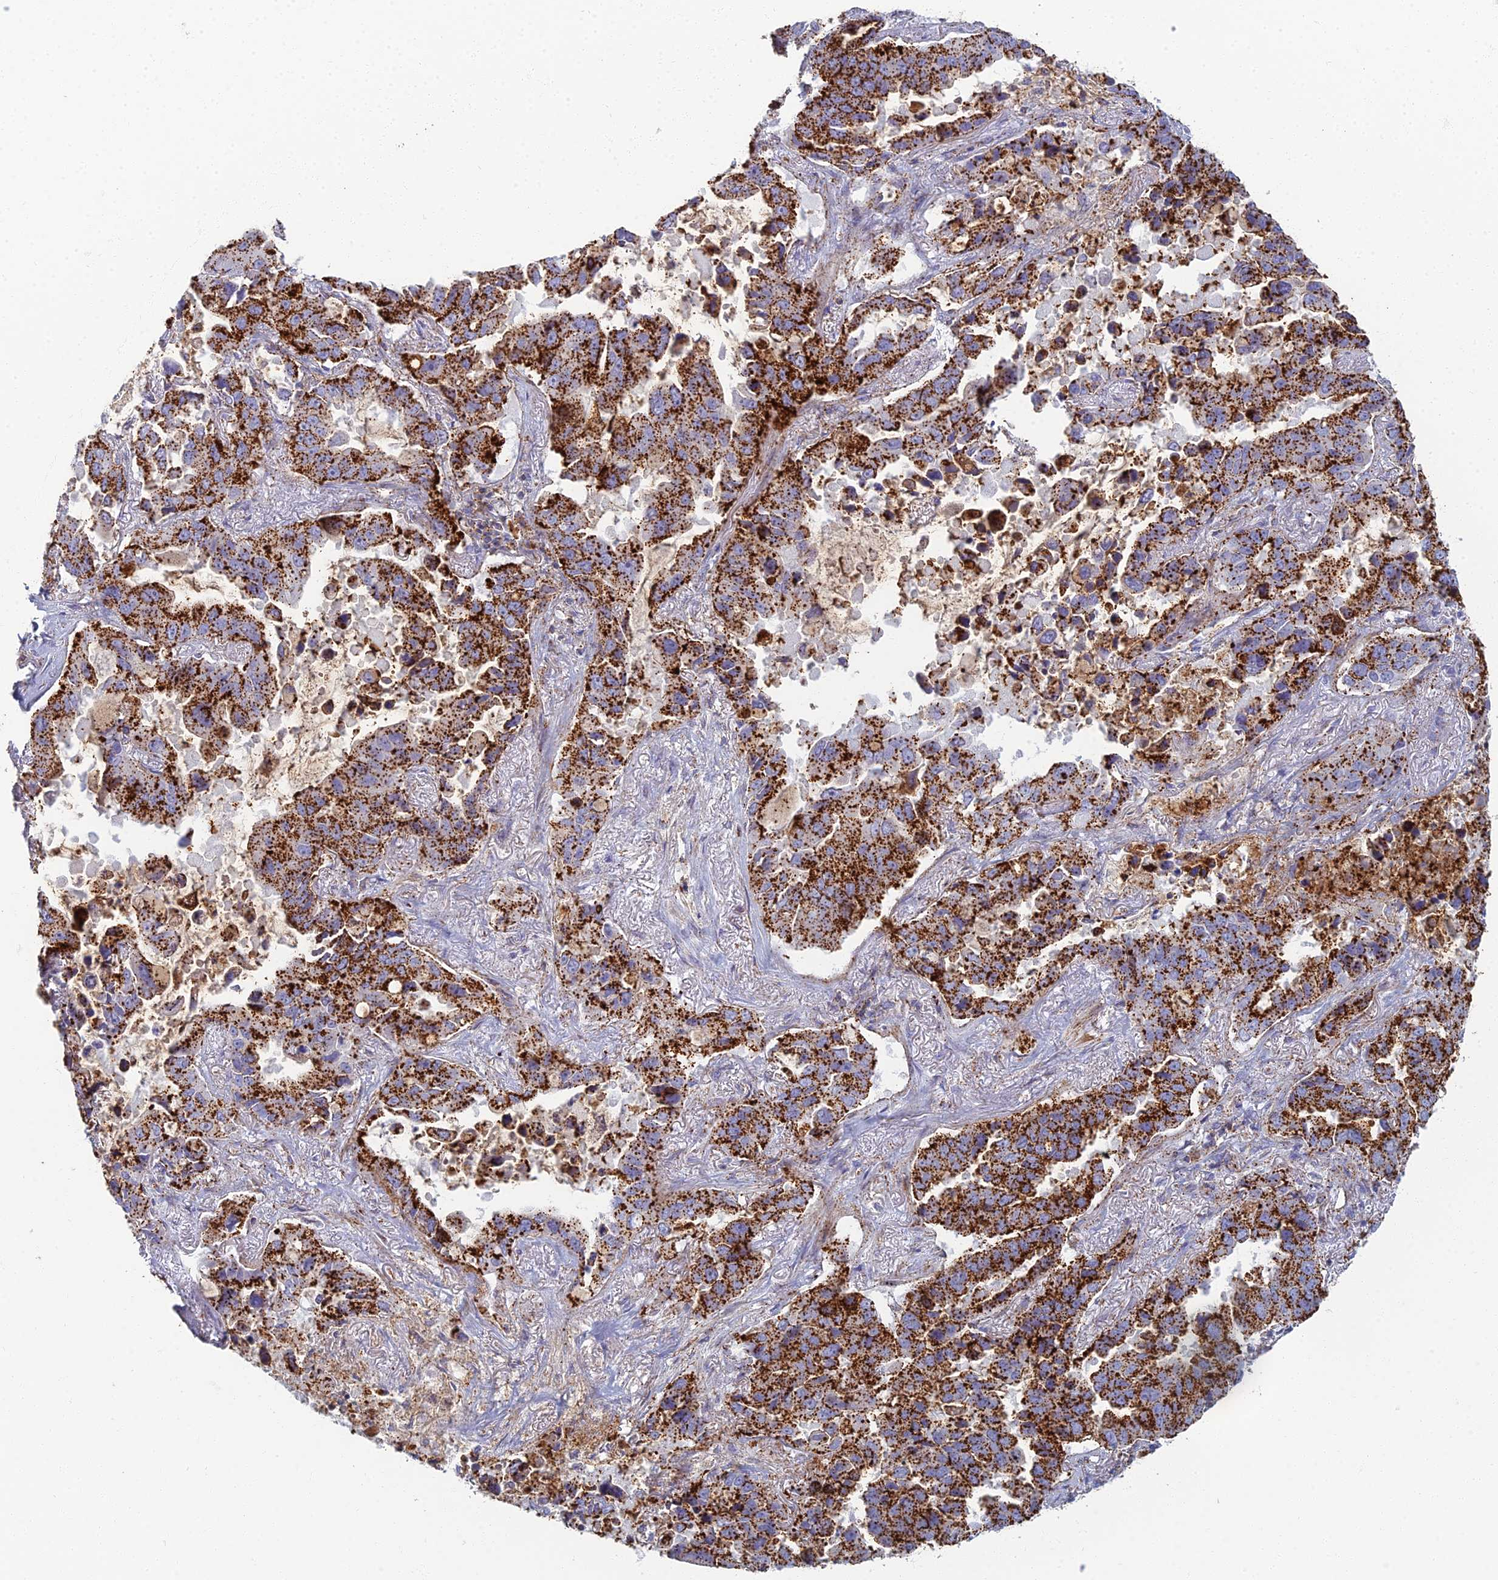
{"staining": {"intensity": "strong", "quantity": ">75%", "location": "cytoplasmic/membranous"}, "tissue": "lung cancer", "cell_type": "Tumor cells", "image_type": "cancer", "snomed": [{"axis": "morphology", "description": "Adenocarcinoma, NOS"}, {"axis": "topography", "description": "Lung"}], "caption": "Strong cytoplasmic/membranous positivity is appreciated in approximately >75% of tumor cells in lung cancer. (Stains: DAB in brown, nuclei in blue, Microscopy: brightfield microscopy at high magnification).", "gene": "CHMP4B", "patient": {"sex": "male", "age": 64}}